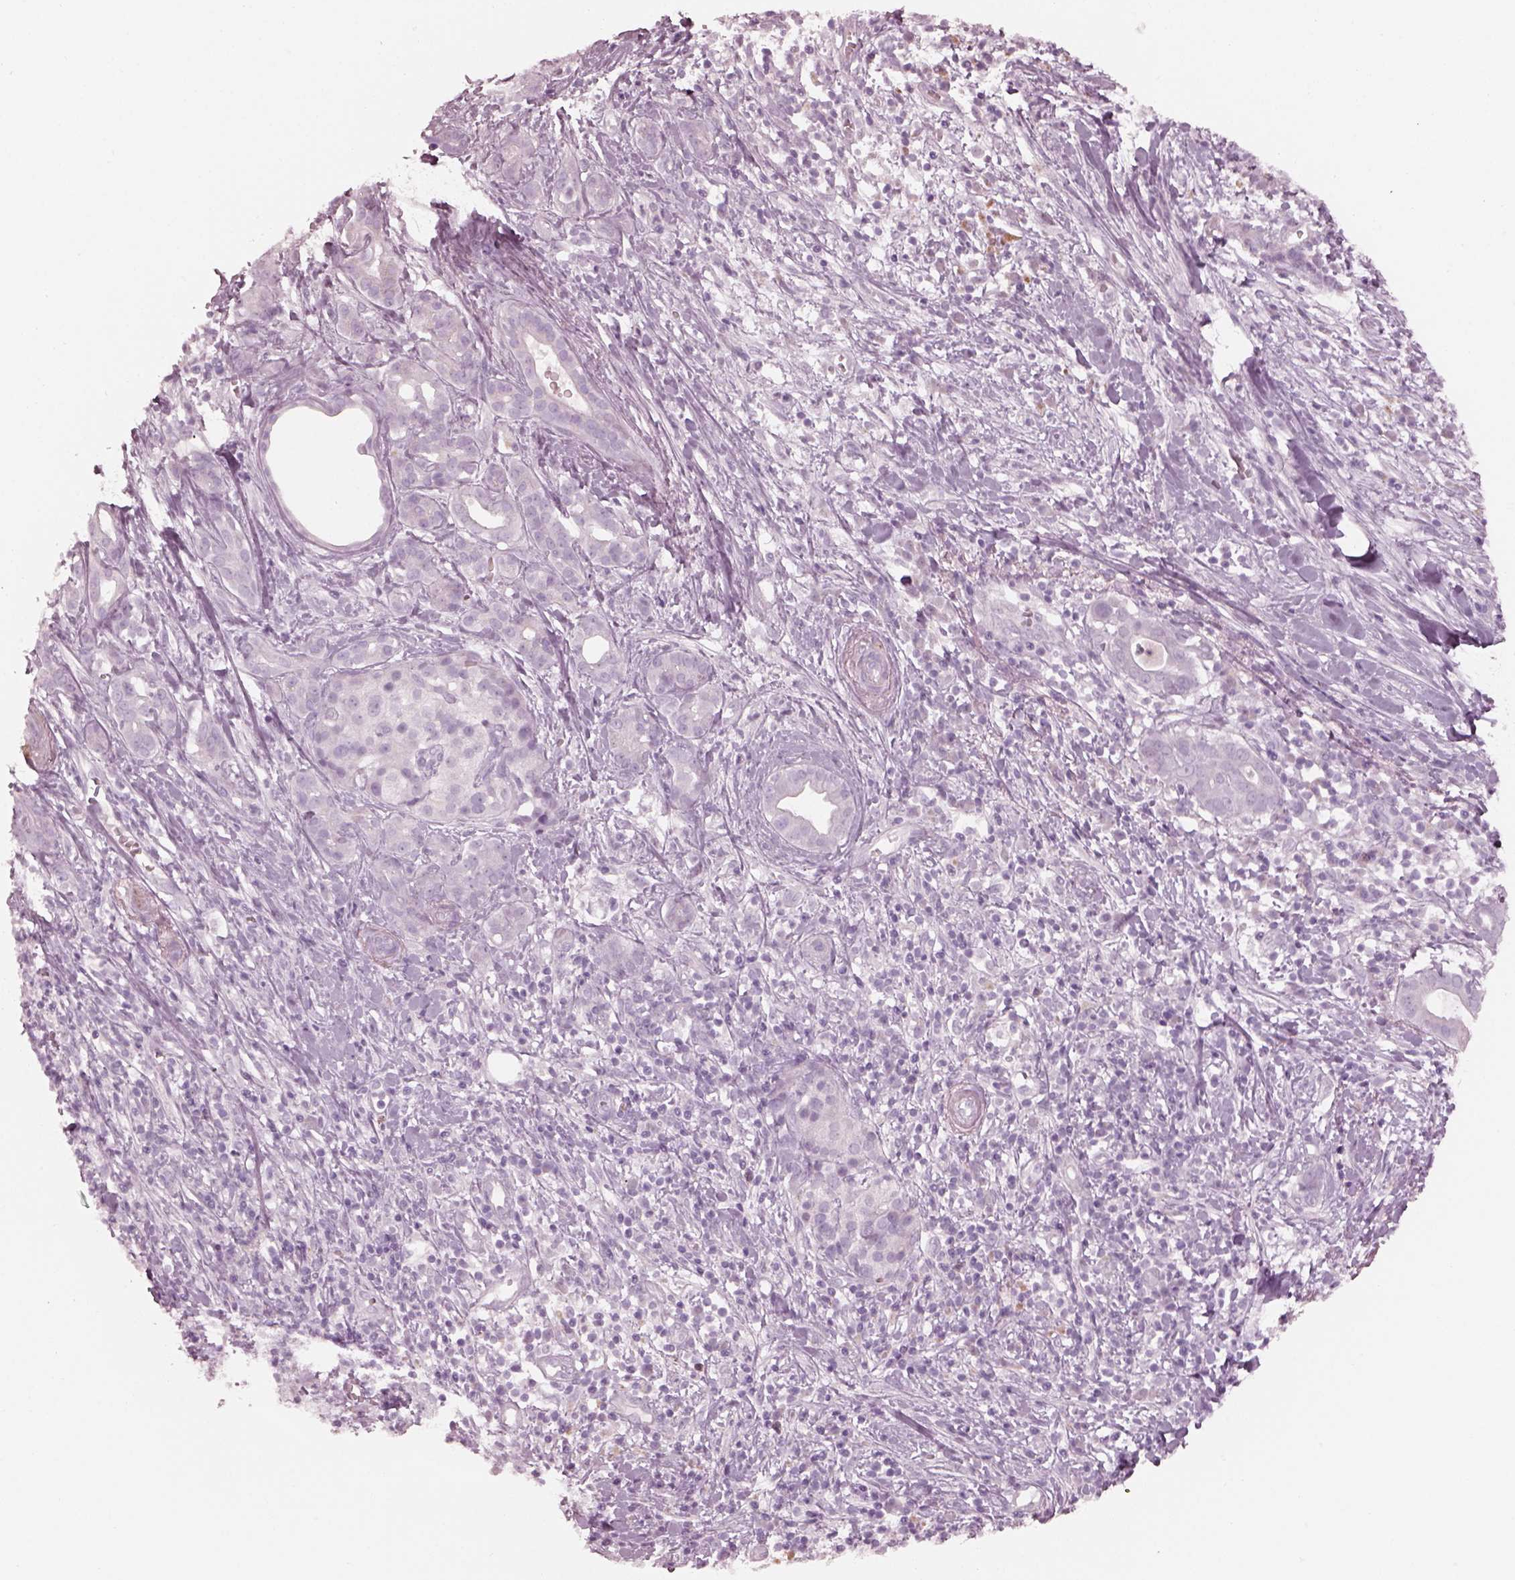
{"staining": {"intensity": "negative", "quantity": "none", "location": "none"}, "tissue": "pancreatic cancer", "cell_type": "Tumor cells", "image_type": "cancer", "snomed": [{"axis": "morphology", "description": "Adenocarcinoma, NOS"}, {"axis": "topography", "description": "Pancreas"}], "caption": "Image shows no protein expression in tumor cells of pancreatic cancer tissue.", "gene": "RSPH9", "patient": {"sex": "male", "age": 61}}